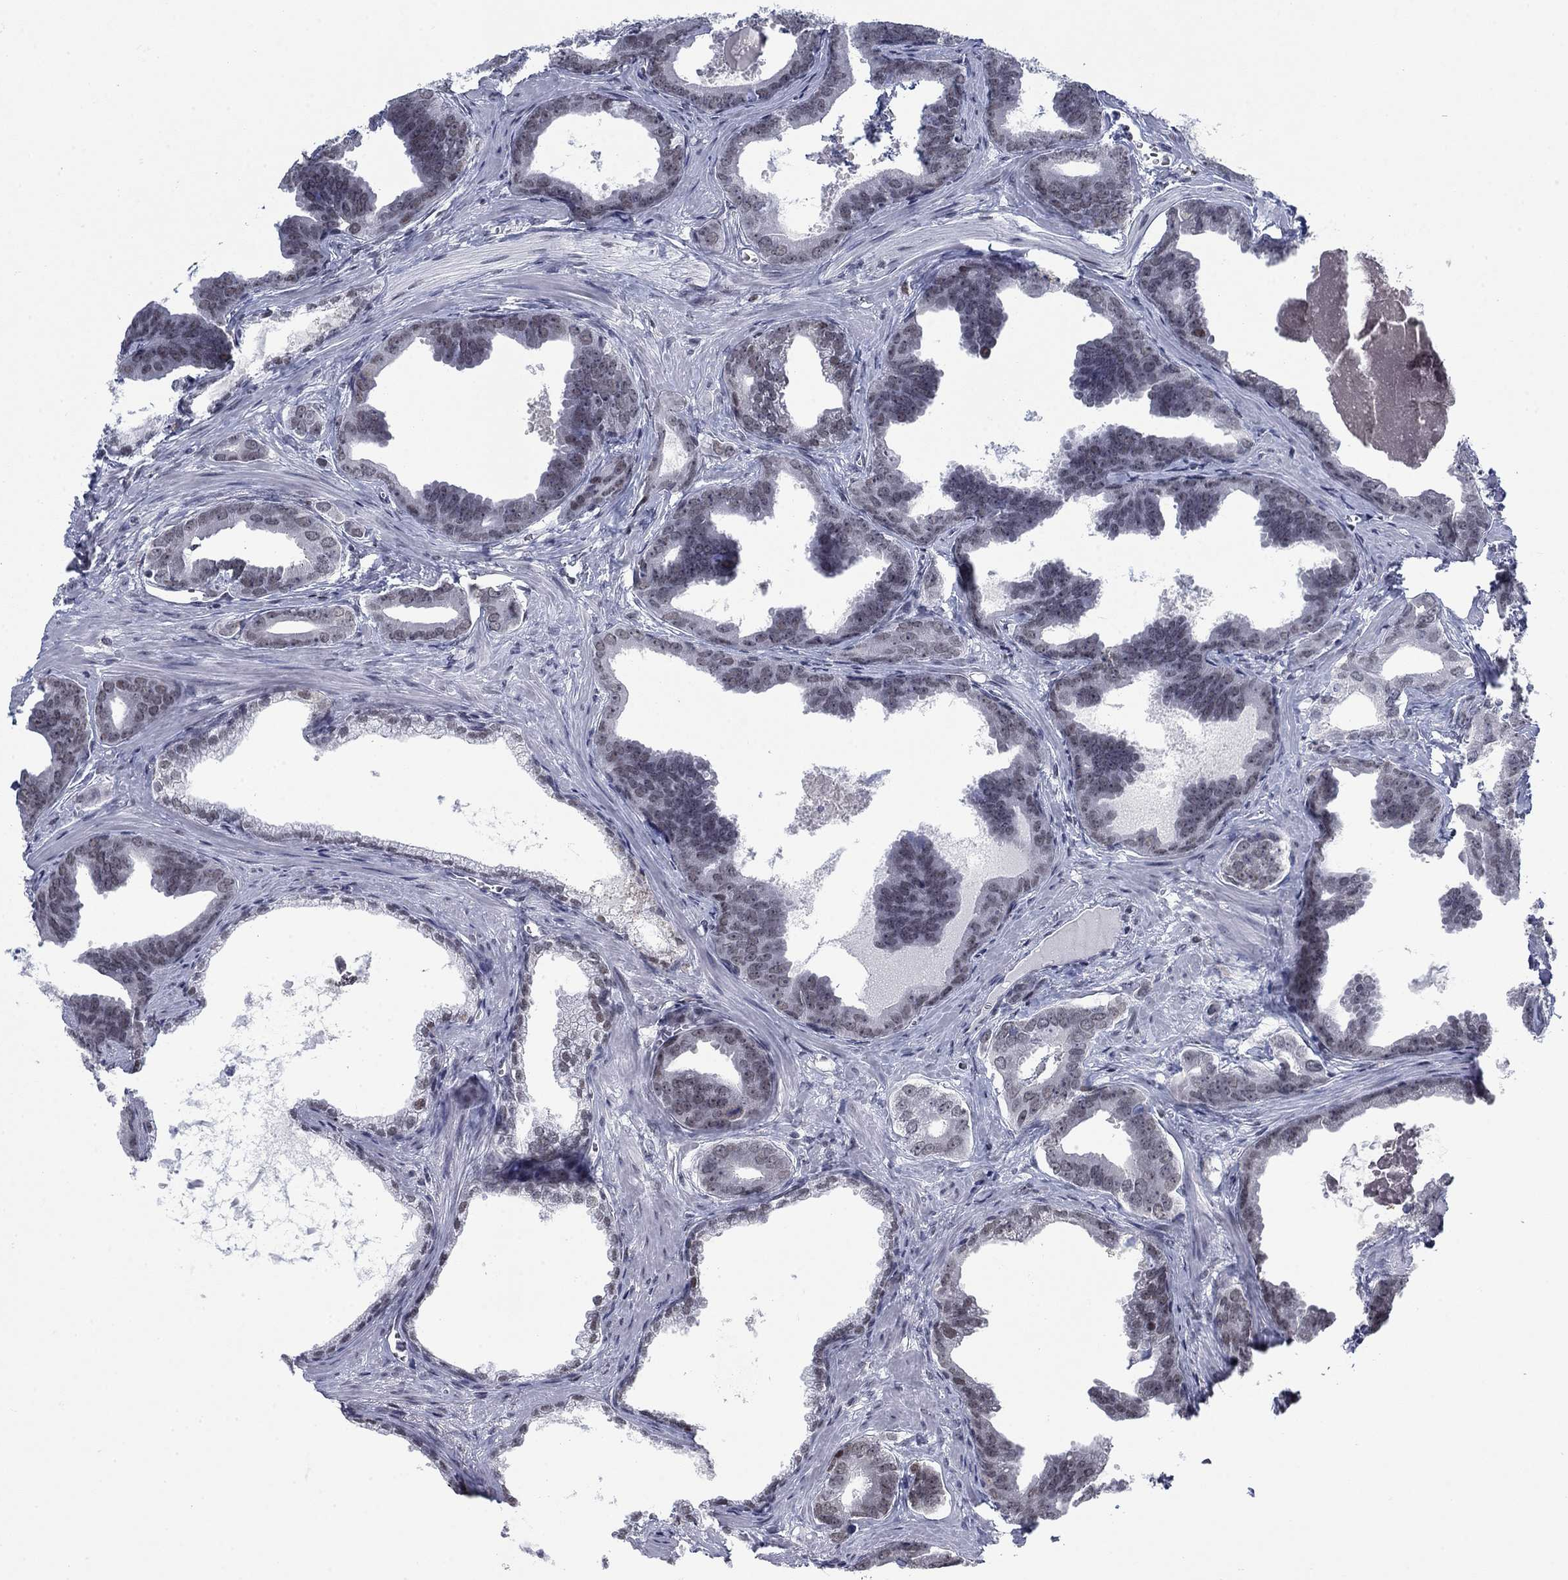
{"staining": {"intensity": "negative", "quantity": "none", "location": "none"}, "tissue": "prostate cancer", "cell_type": "Tumor cells", "image_type": "cancer", "snomed": [{"axis": "morphology", "description": "Adenocarcinoma, NOS"}, {"axis": "topography", "description": "Prostate"}], "caption": "Prostate cancer stained for a protein using IHC exhibits no positivity tumor cells.", "gene": "NPAS3", "patient": {"sex": "male", "age": 66}}